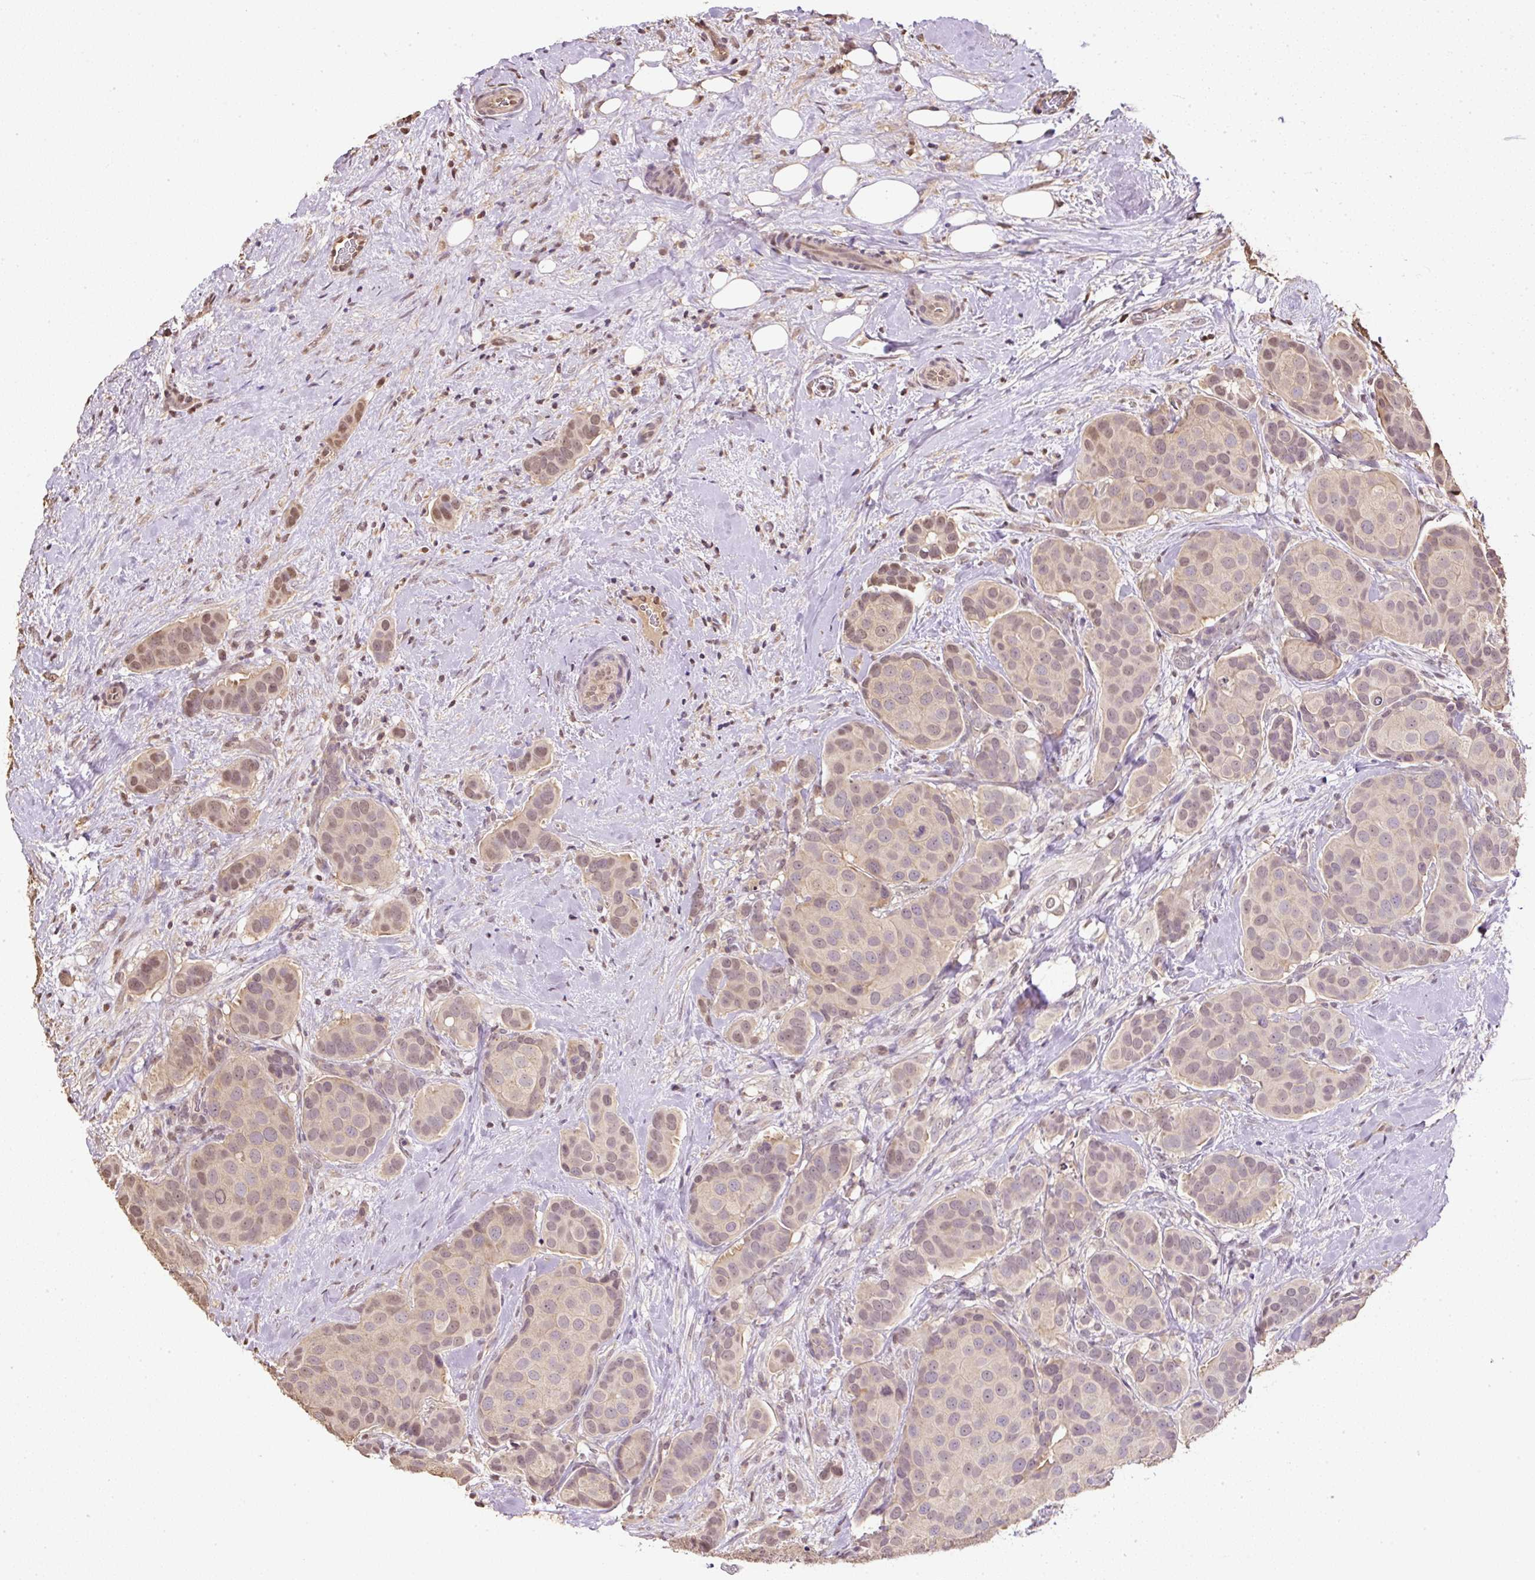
{"staining": {"intensity": "weak", "quantity": "25%-75%", "location": "nuclear"}, "tissue": "breast cancer", "cell_type": "Tumor cells", "image_type": "cancer", "snomed": [{"axis": "morphology", "description": "Duct carcinoma"}, {"axis": "topography", "description": "Breast"}], "caption": "Breast cancer (invasive ductal carcinoma) tissue demonstrates weak nuclear expression in approximately 25%-75% of tumor cells", "gene": "TMEM170B", "patient": {"sex": "female", "age": 70}}